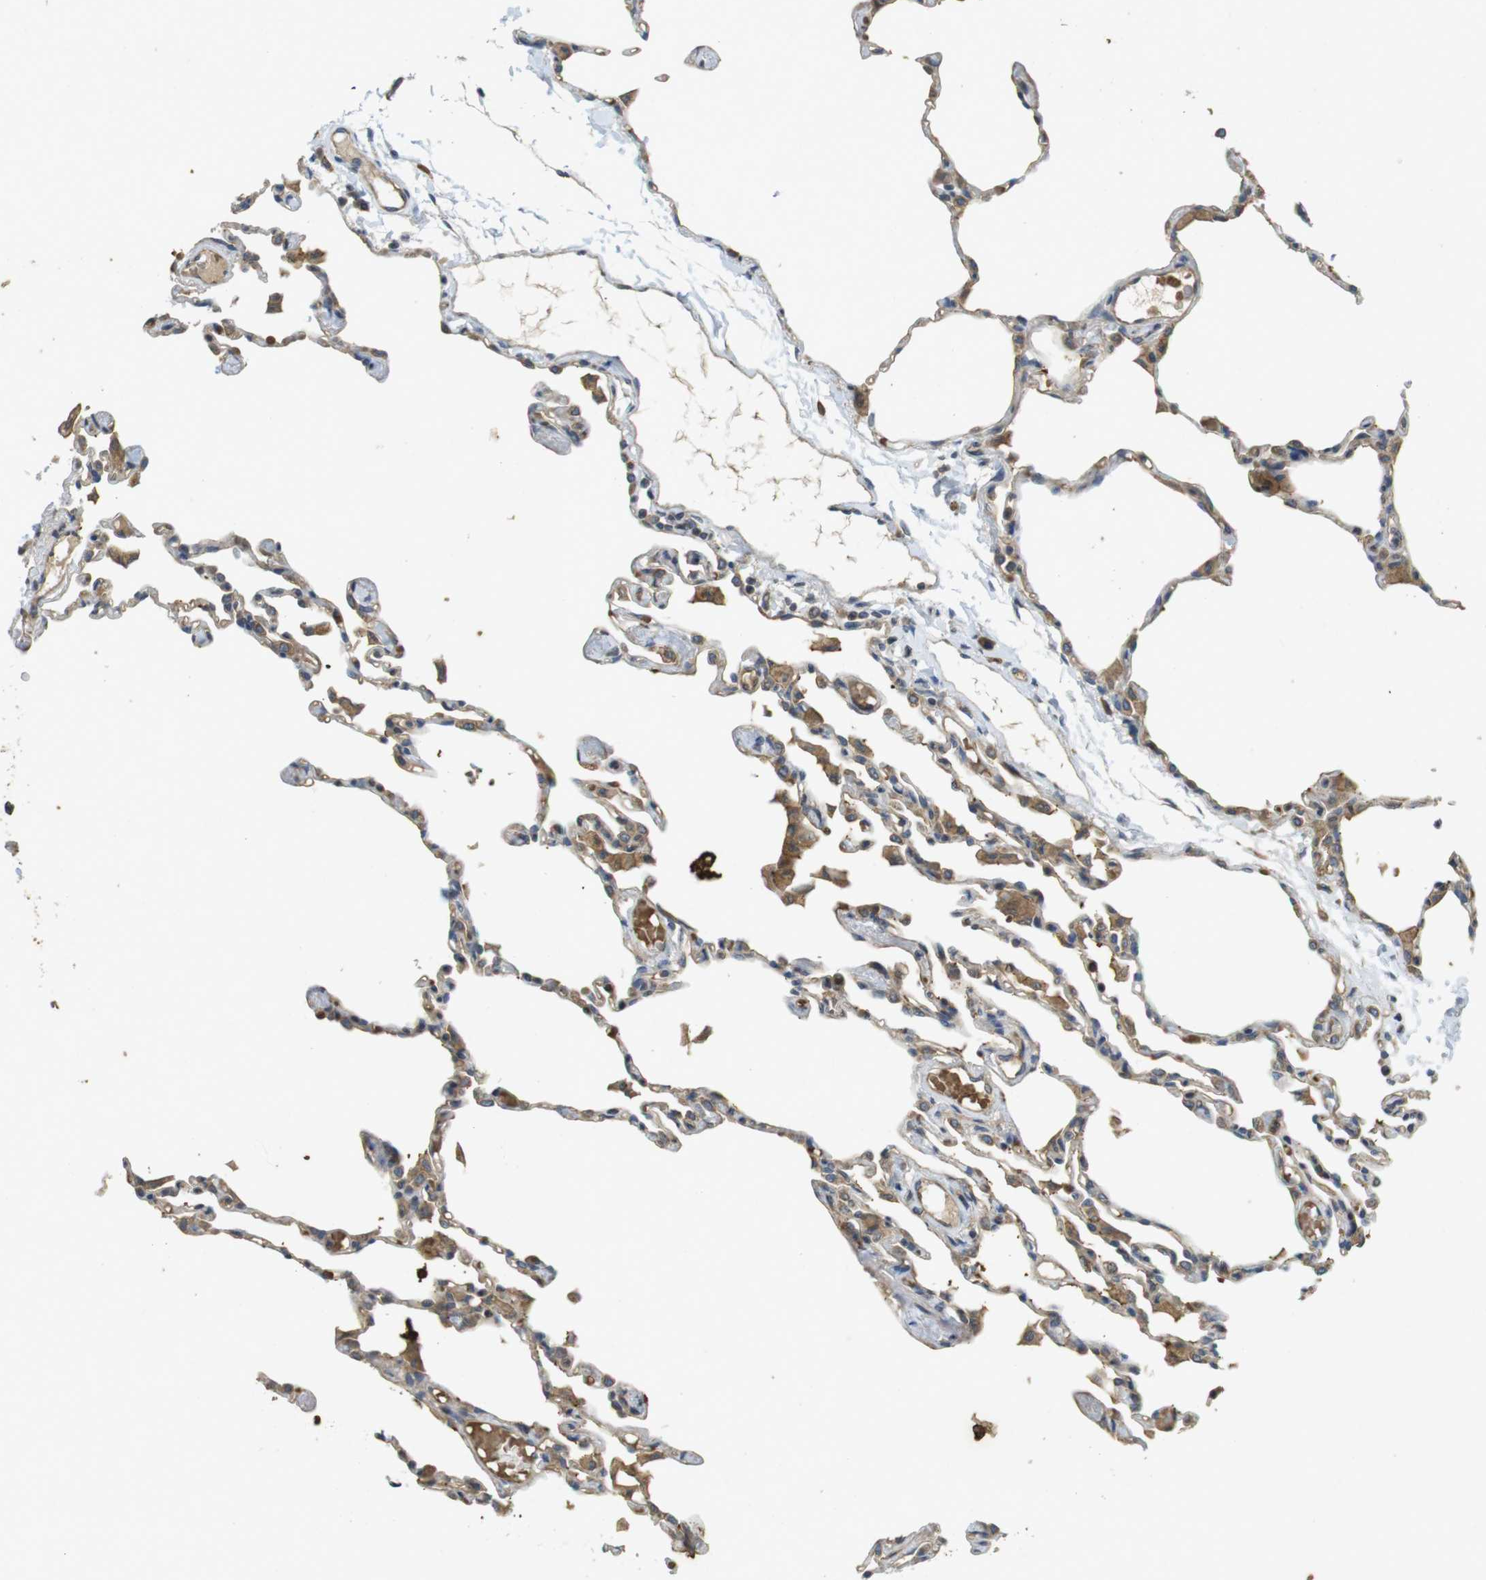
{"staining": {"intensity": "weak", "quantity": "25%-75%", "location": "cytoplasmic/membranous"}, "tissue": "lung", "cell_type": "Alveolar cells", "image_type": "normal", "snomed": [{"axis": "morphology", "description": "Normal tissue, NOS"}, {"axis": "topography", "description": "Lung"}], "caption": "An IHC histopathology image of normal tissue is shown. Protein staining in brown labels weak cytoplasmic/membranous positivity in lung within alveolar cells.", "gene": "CLTC", "patient": {"sex": "female", "age": 49}}